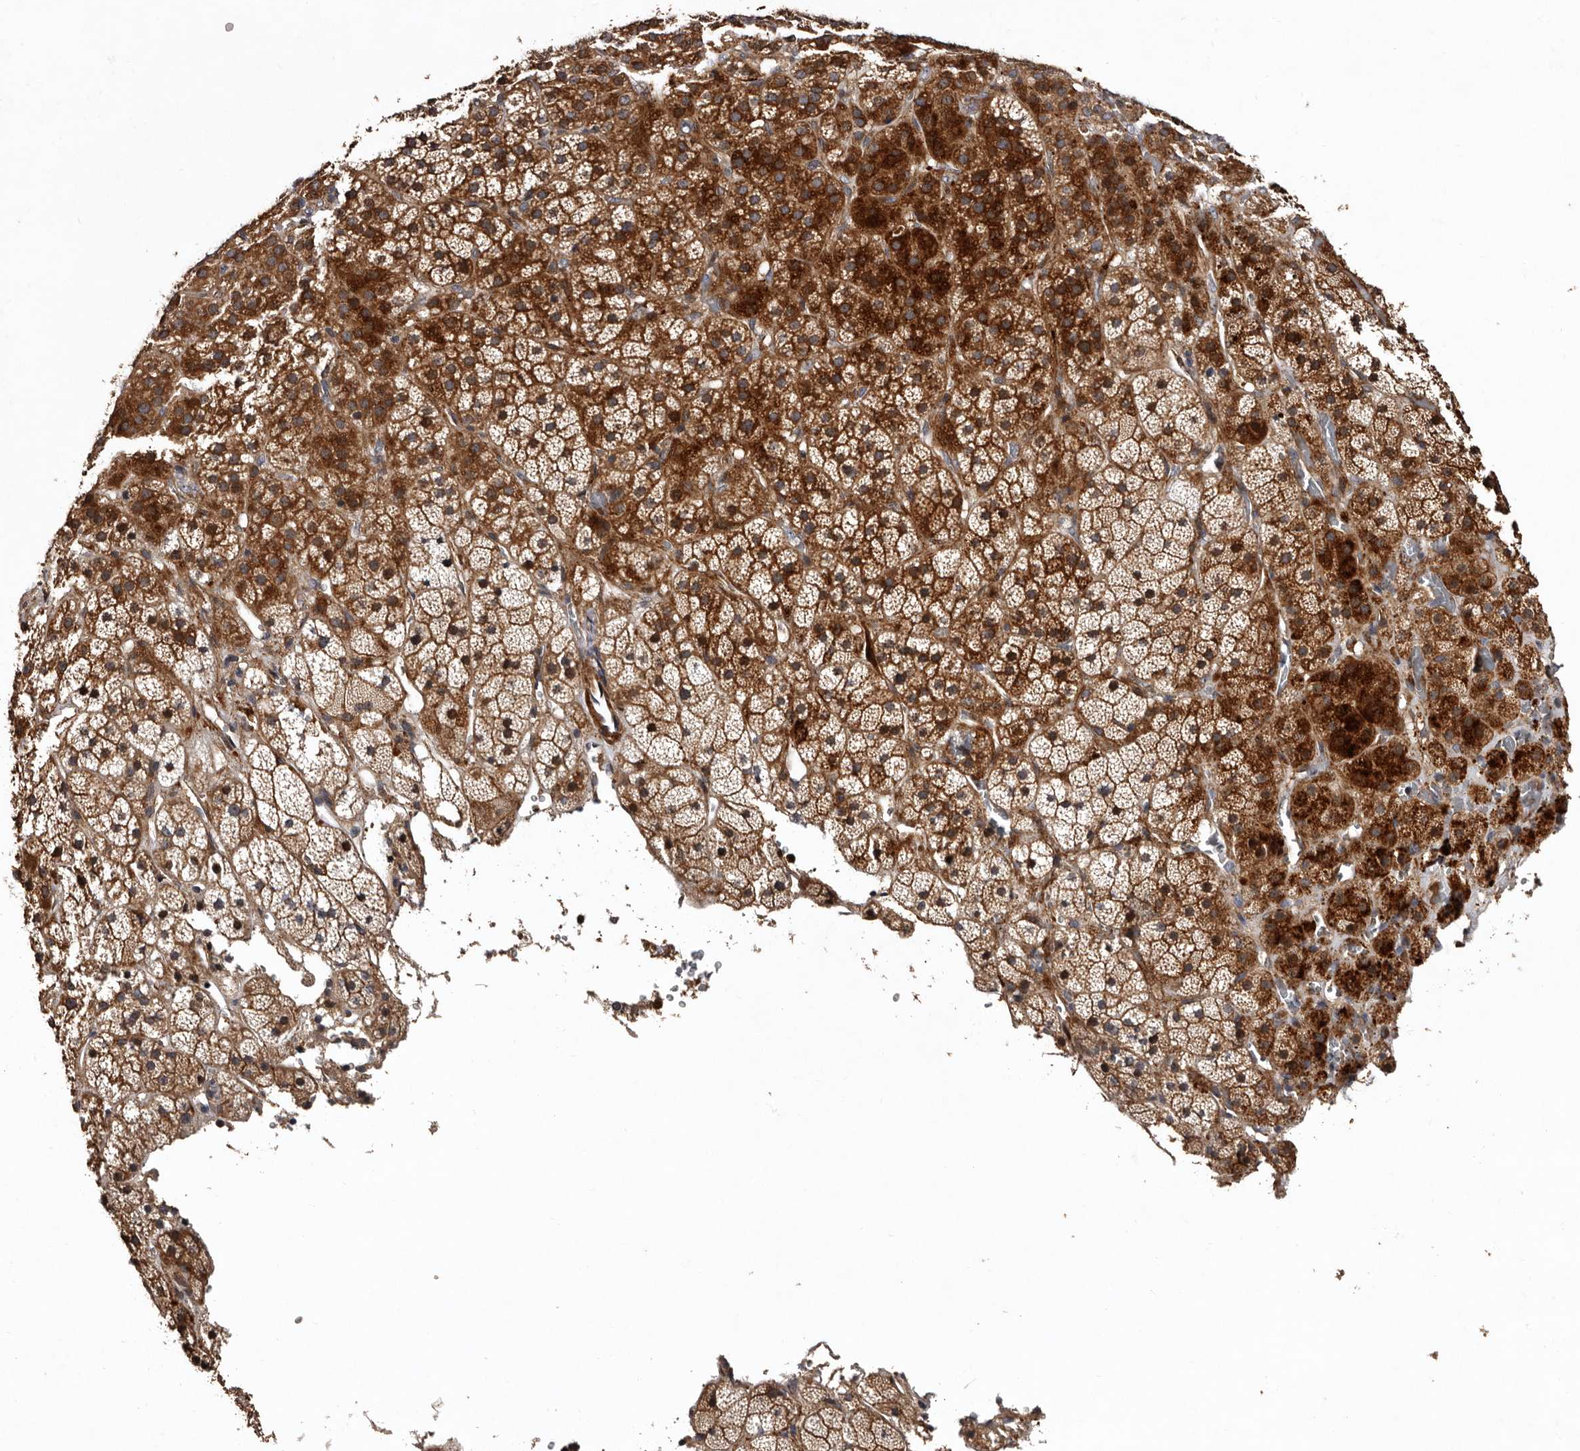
{"staining": {"intensity": "strong", "quantity": ">75%", "location": "cytoplasmic/membranous"}, "tissue": "adrenal gland", "cell_type": "Glandular cells", "image_type": "normal", "snomed": [{"axis": "morphology", "description": "Normal tissue, NOS"}, {"axis": "topography", "description": "Adrenal gland"}], "caption": "Adrenal gland stained with immunohistochemistry demonstrates strong cytoplasmic/membranous positivity in approximately >75% of glandular cells.", "gene": "PRKD3", "patient": {"sex": "male", "age": 57}}